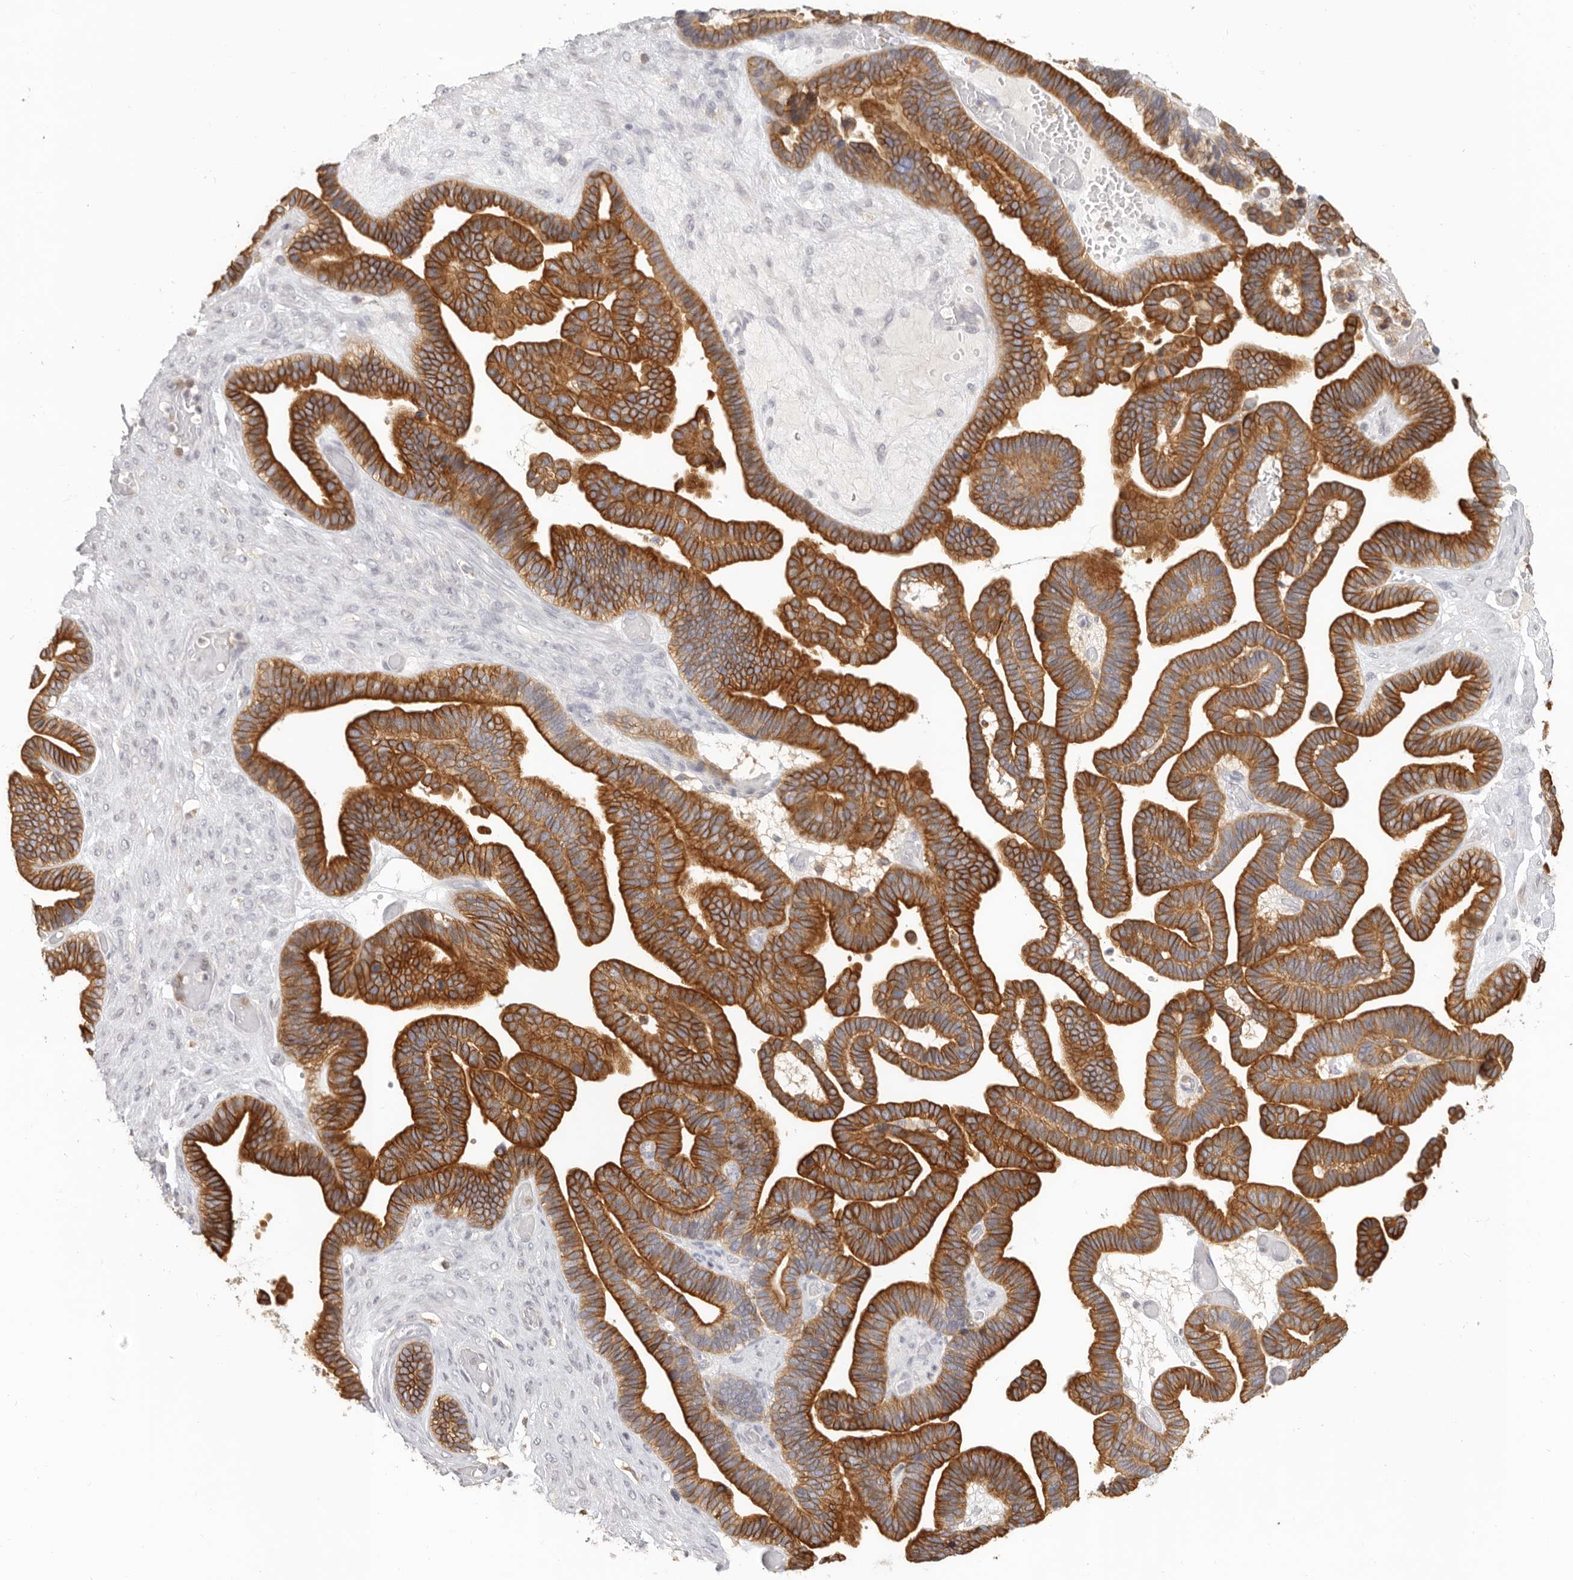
{"staining": {"intensity": "strong", "quantity": ">75%", "location": "cytoplasmic/membranous"}, "tissue": "ovarian cancer", "cell_type": "Tumor cells", "image_type": "cancer", "snomed": [{"axis": "morphology", "description": "Cystadenocarcinoma, serous, NOS"}, {"axis": "topography", "description": "Ovary"}], "caption": "The immunohistochemical stain highlights strong cytoplasmic/membranous positivity in tumor cells of serous cystadenocarcinoma (ovarian) tissue. (Brightfield microscopy of DAB IHC at high magnification).", "gene": "ANXA9", "patient": {"sex": "female", "age": 56}}